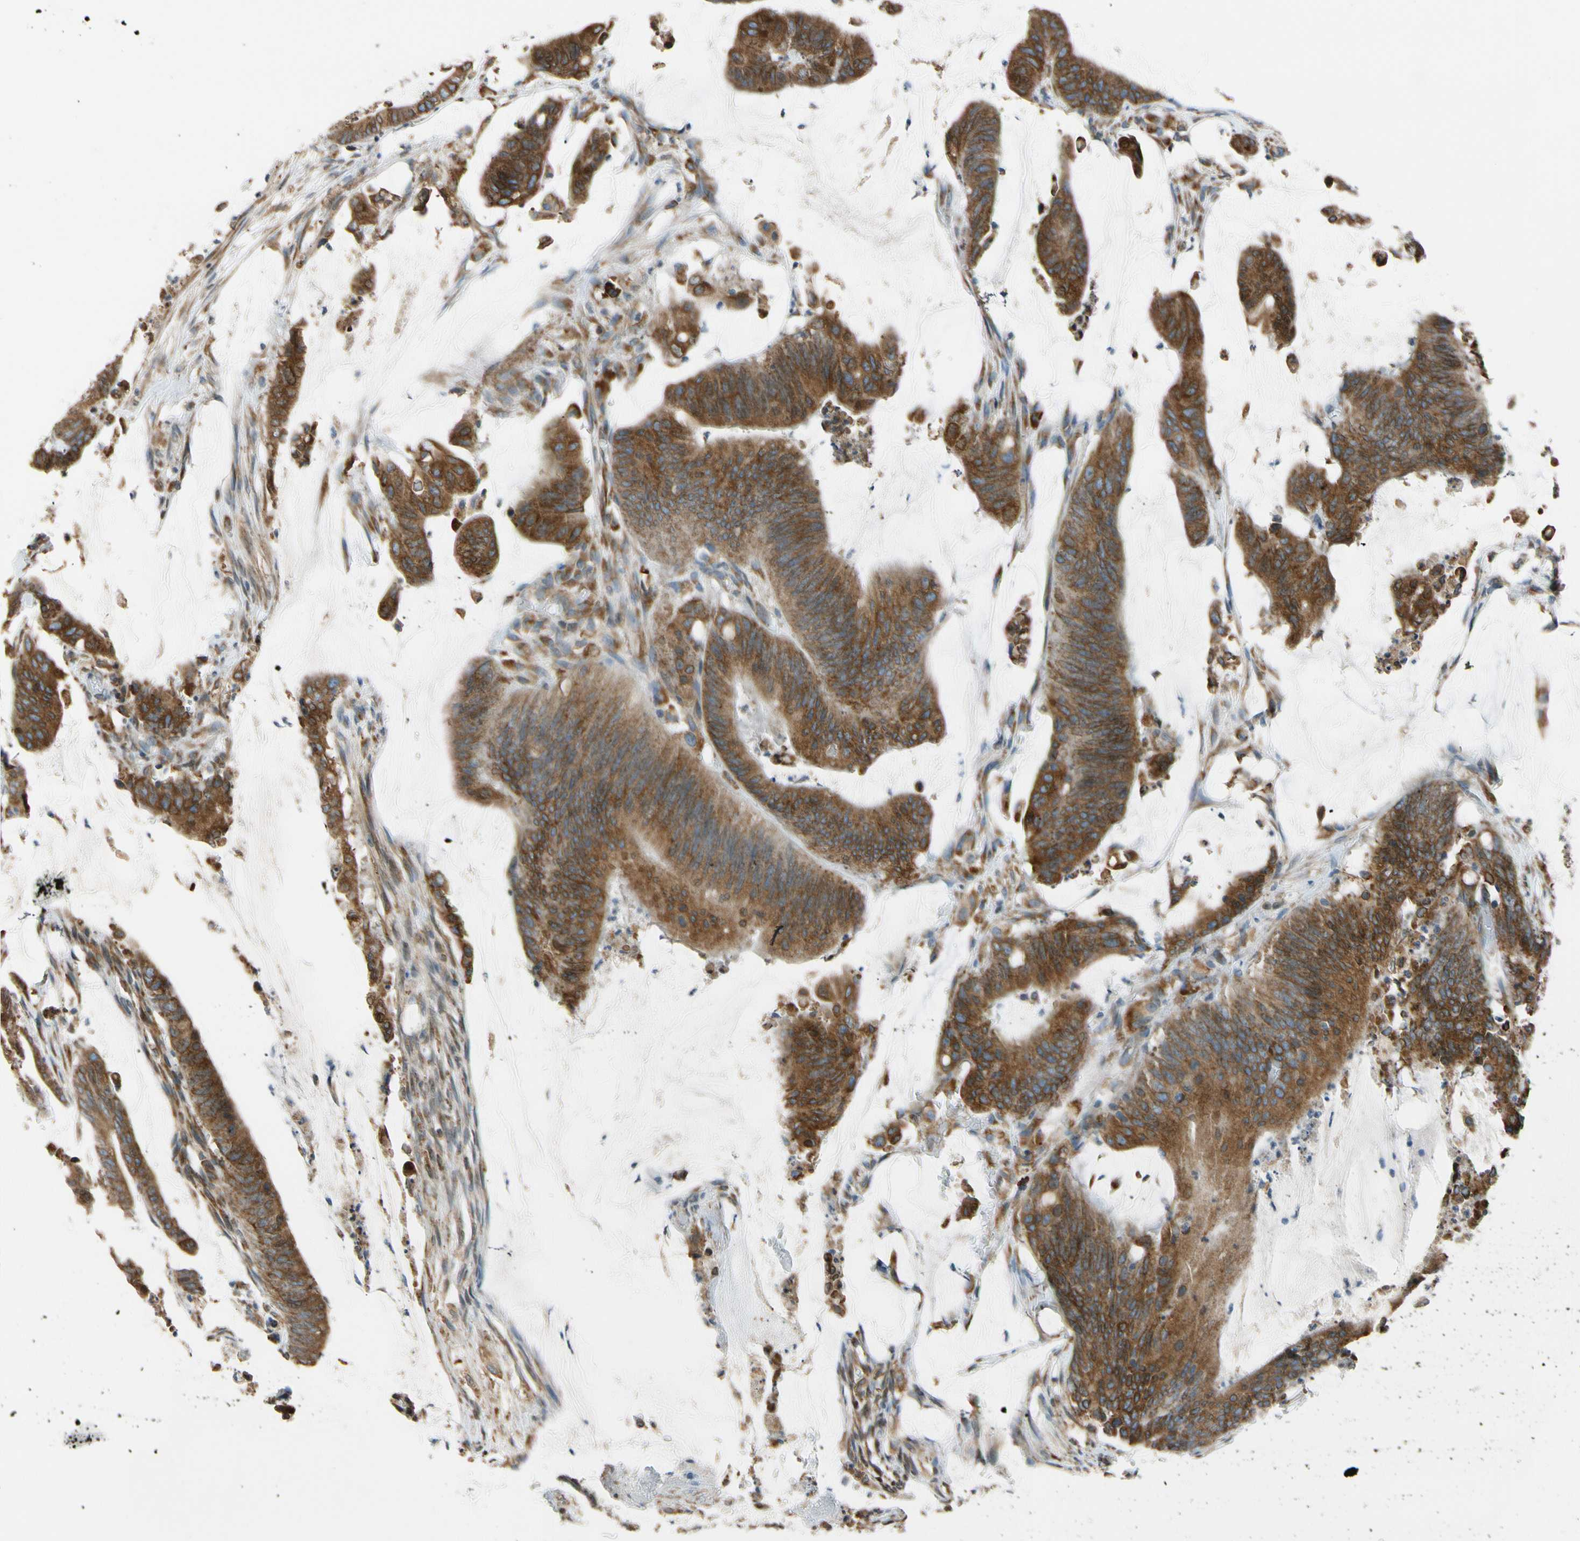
{"staining": {"intensity": "strong", "quantity": ">75%", "location": "cytoplasmic/membranous"}, "tissue": "colorectal cancer", "cell_type": "Tumor cells", "image_type": "cancer", "snomed": [{"axis": "morphology", "description": "Adenocarcinoma, NOS"}, {"axis": "topography", "description": "Rectum"}], "caption": "Colorectal adenocarcinoma stained with a protein marker exhibits strong staining in tumor cells.", "gene": "RPN2", "patient": {"sex": "female", "age": 66}}